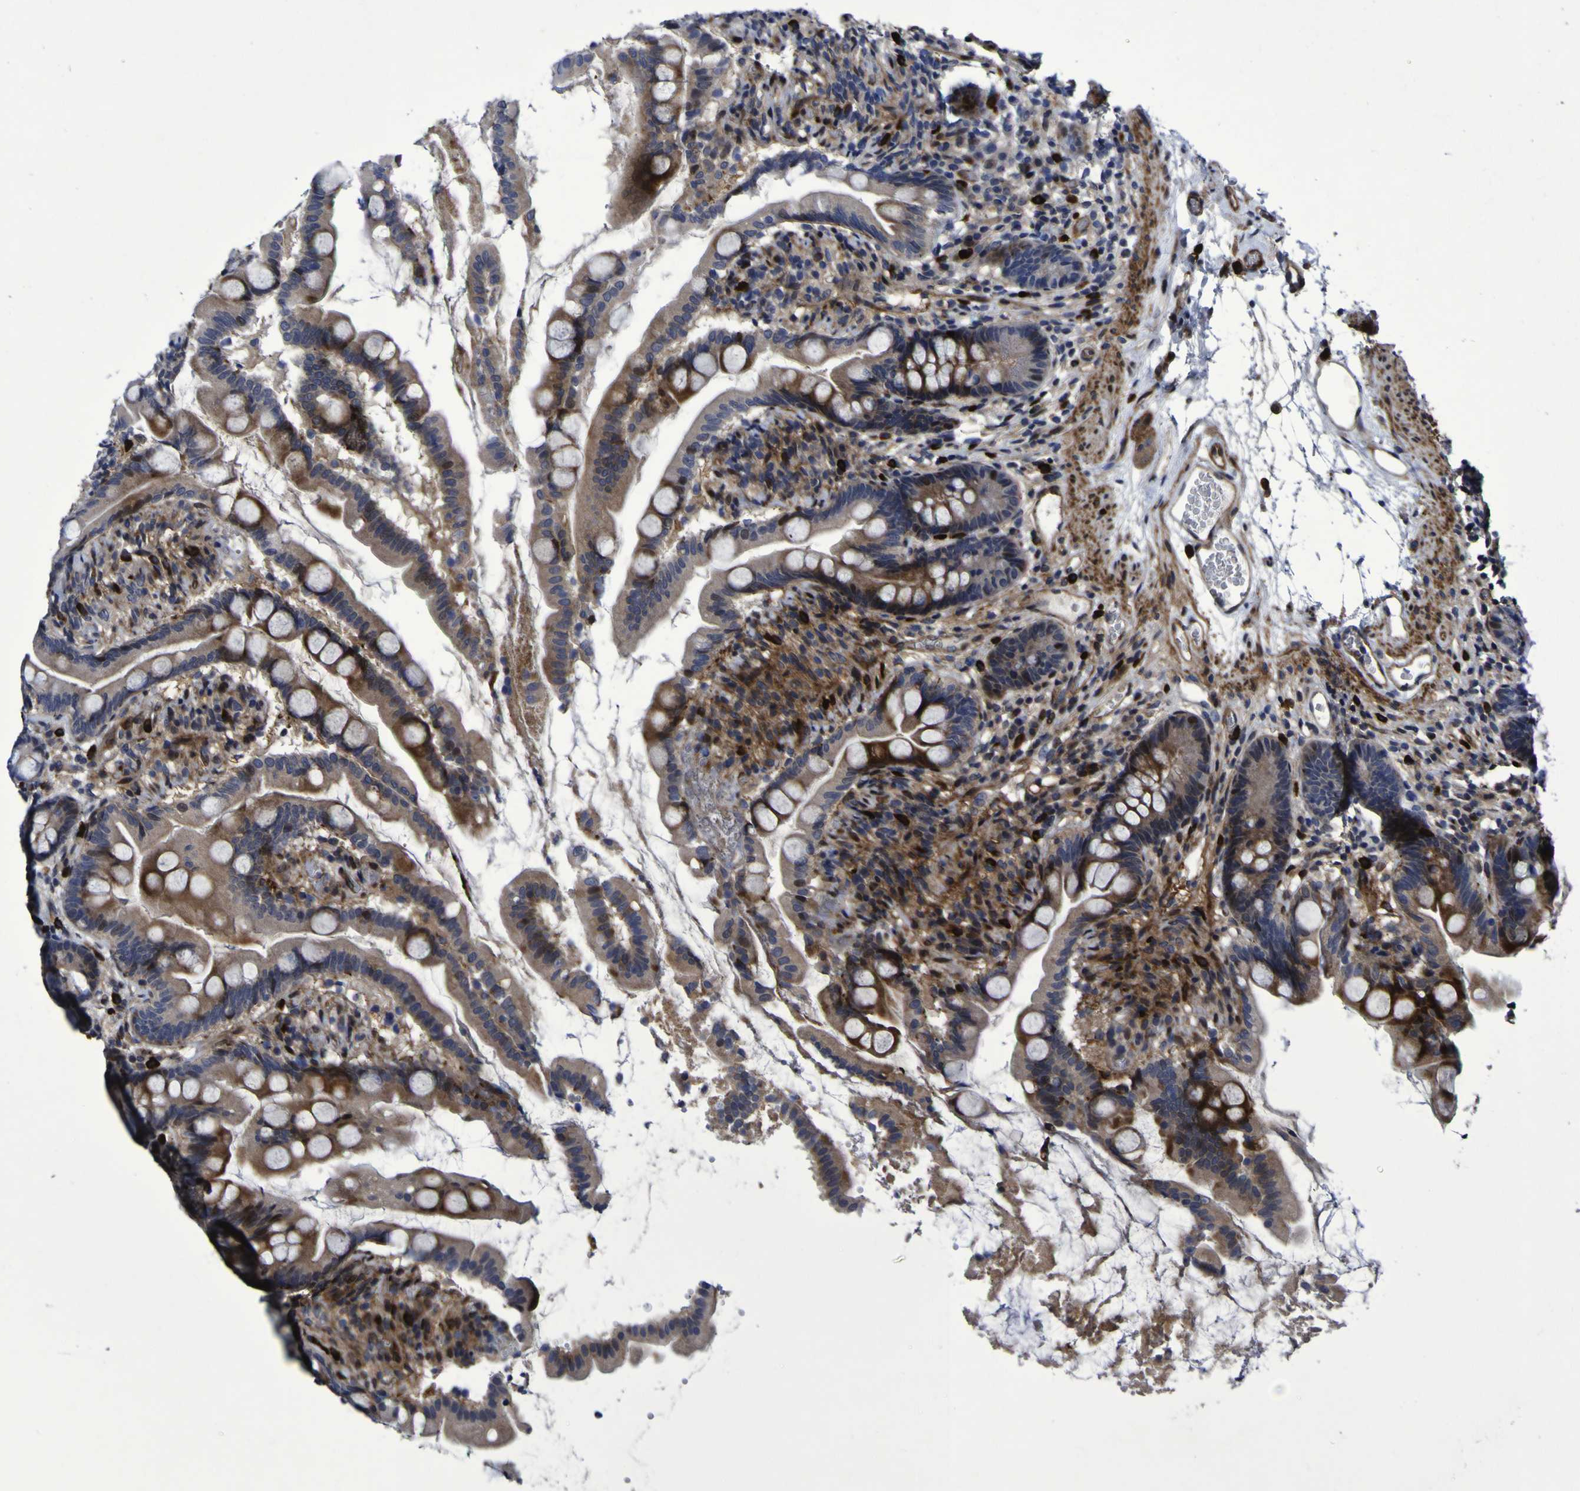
{"staining": {"intensity": "strong", "quantity": "25%-75%", "location": "cytoplasmic/membranous,nuclear"}, "tissue": "small intestine", "cell_type": "Glandular cells", "image_type": "normal", "snomed": [{"axis": "morphology", "description": "Normal tissue, NOS"}, {"axis": "topography", "description": "Small intestine"}], "caption": "Benign small intestine exhibits strong cytoplasmic/membranous,nuclear positivity in approximately 25%-75% of glandular cells The protein is stained brown, and the nuclei are stained in blue (DAB IHC with brightfield microscopy, high magnification)..", "gene": "MGLL", "patient": {"sex": "female", "age": 56}}